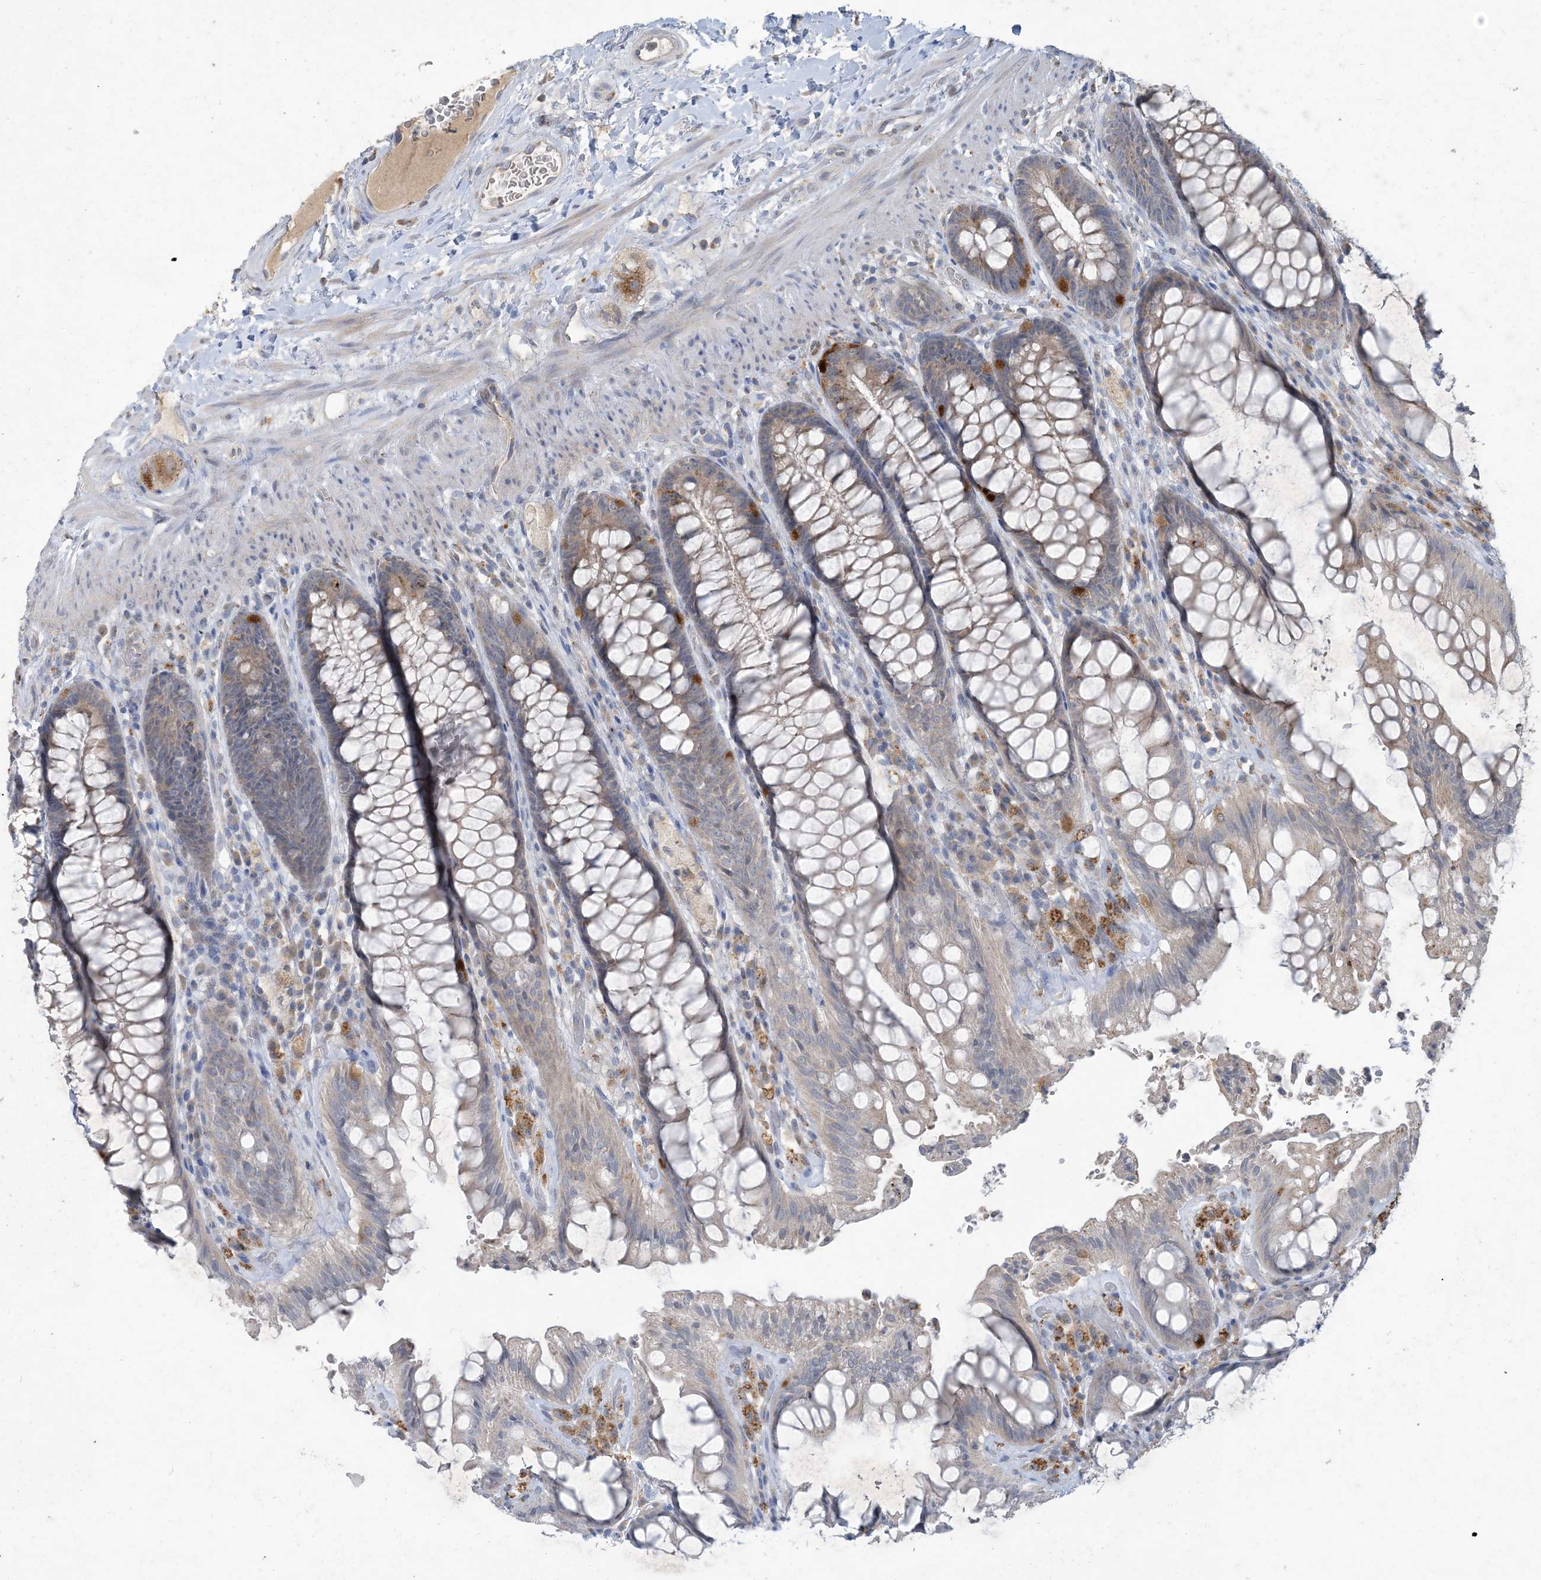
{"staining": {"intensity": "moderate", "quantity": "<25%", "location": "cytoplasmic/membranous"}, "tissue": "rectum", "cell_type": "Glandular cells", "image_type": "normal", "snomed": [{"axis": "morphology", "description": "Normal tissue, NOS"}, {"axis": "topography", "description": "Rectum"}], "caption": "A micrograph showing moderate cytoplasmic/membranous staining in about <25% of glandular cells in benign rectum, as visualized by brown immunohistochemical staining.", "gene": "MRPS18A", "patient": {"sex": "female", "age": 46}}